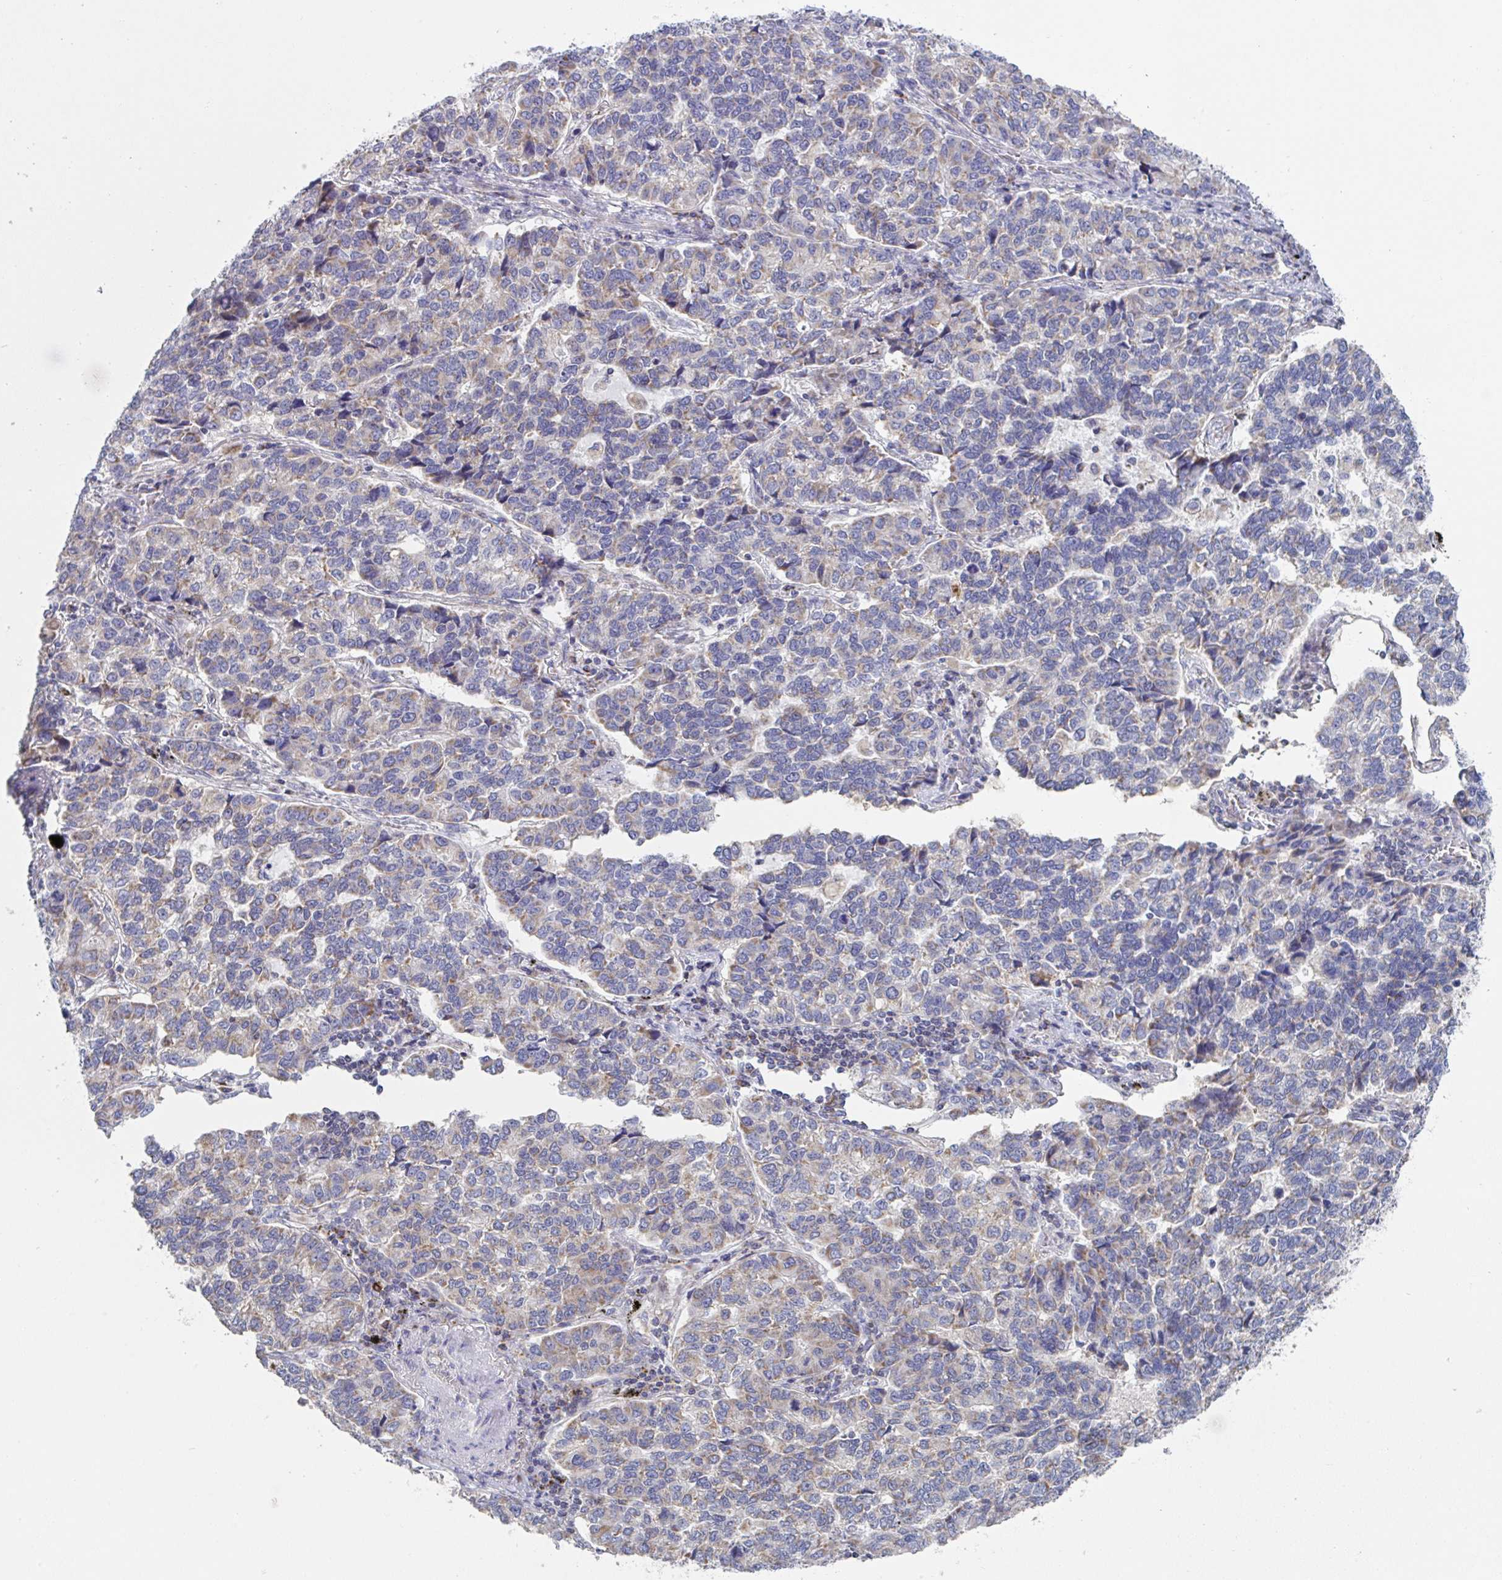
{"staining": {"intensity": "weak", "quantity": "<25%", "location": "cytoplasmic/membranous"}, "tissue": "lung cancer", "cell_type": "Tumor cells", "image_type": "cancer", "snomed": [{"axis": "morphology", "description": "Adenocarcinoma, NOS"}, {"axis": "topography", "description": "Lymph node"}, {"axis": "topography", "description": "Lung"}], "caption": "An immunohistochemistry image of lung cancer (adenocarcinoma) is shown. There is no staining in tumor cells of lung cancer (adenocarcinoma). Brightfield microscopy of IHC stained with DAB (brown) and hematoxylin (blue), captured at high magnification.", "gene": "NDUFA7", "patient": {"sex": "male", "age": 66}}